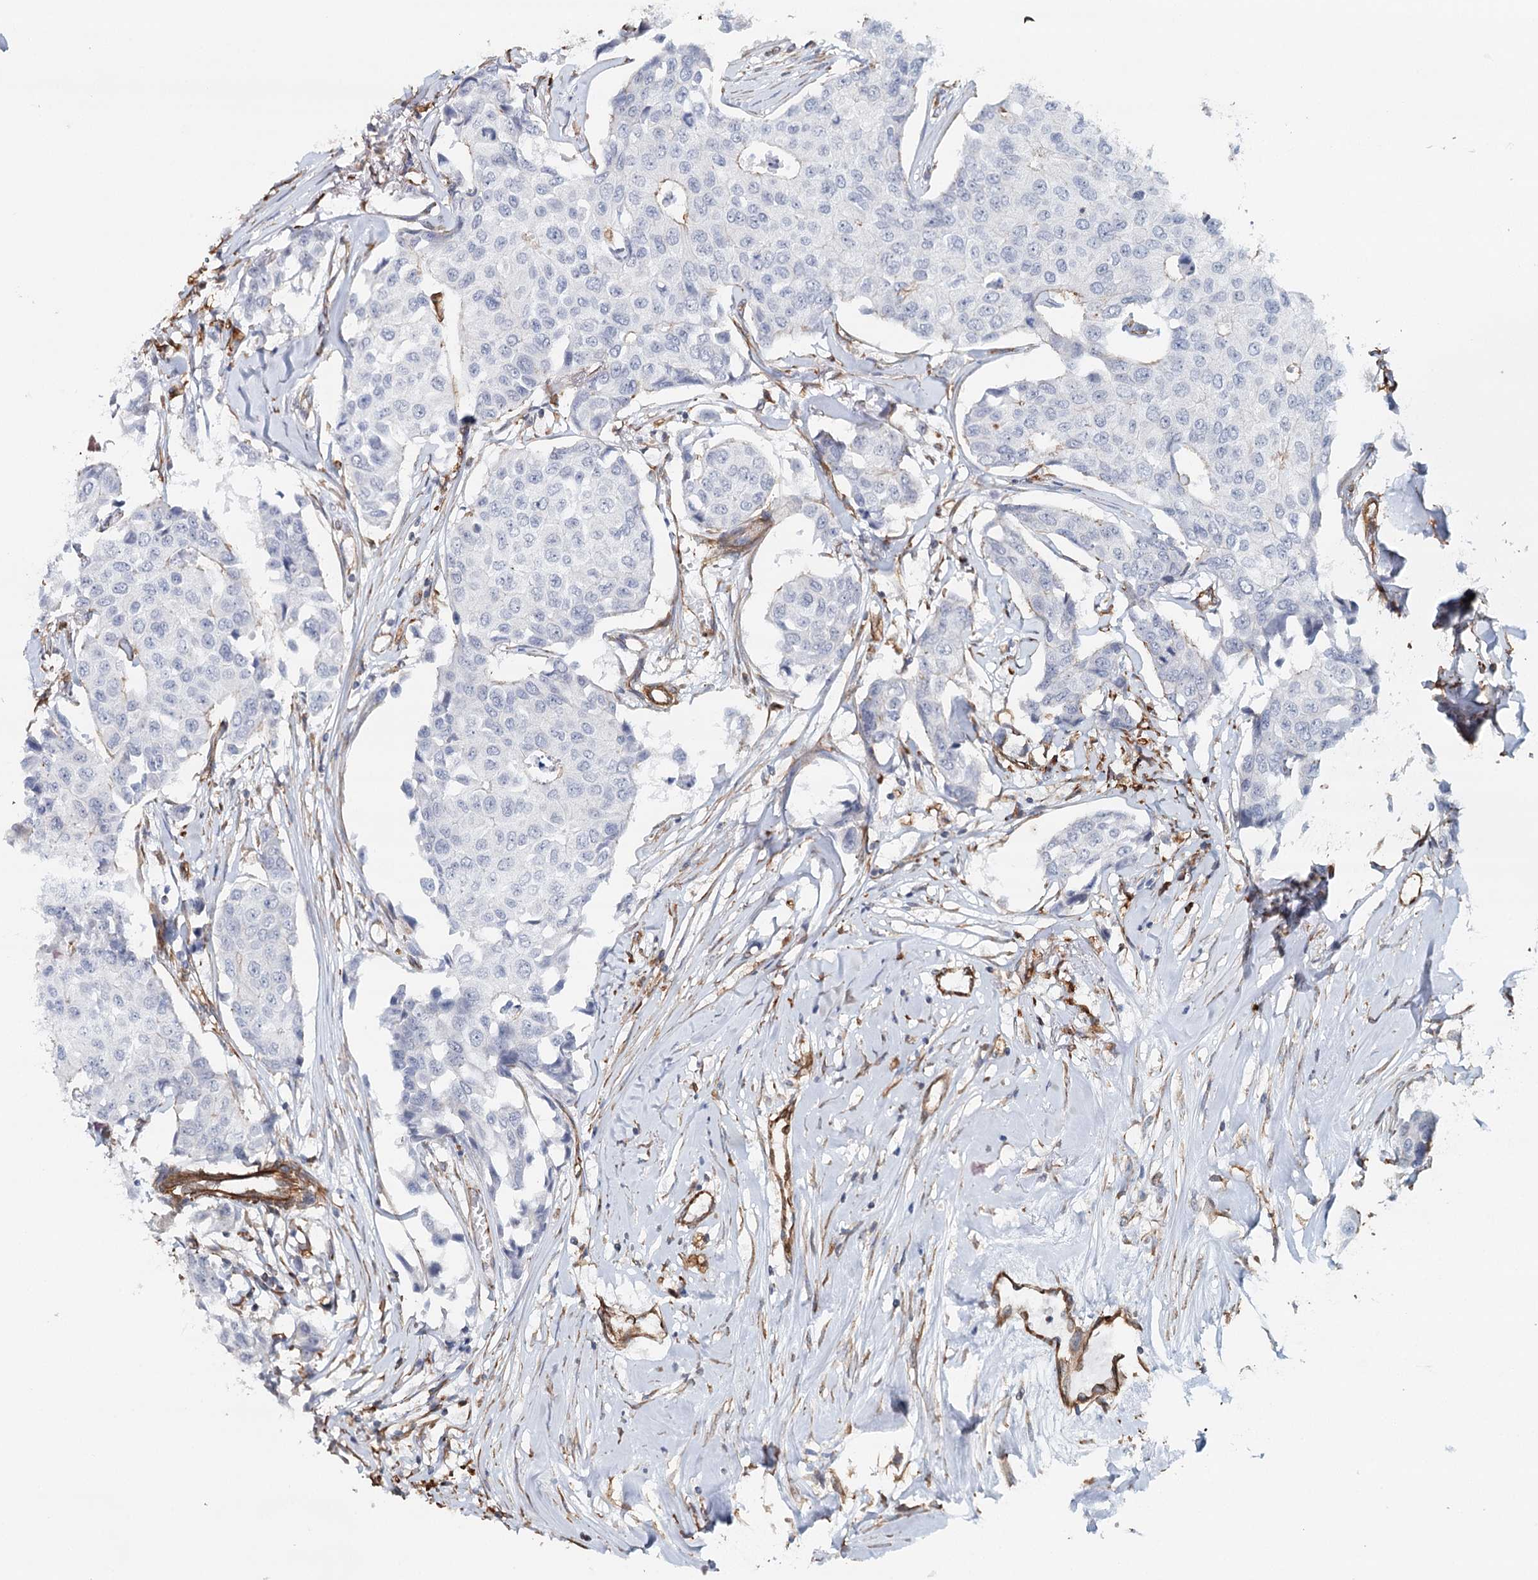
{"staining": {"intensity": "negative", "quantity": "none", "location": "none"}, "tissue": "breast cancer", "cell_type": "Tumor cells", "image_type": "cancer", "snomed": [{"axis": "morphology", "description": "Duct carcinoma"}, {"axis": "topography", "description": "Breast"}], "caption": "Photomicrograph shows no significant protein positivity in tumor cells of breast intraductal carcinoma. Nuclei are stained in blue.", "gene": "SYNPO", "patient": {"sex": "female", "age": 80}}